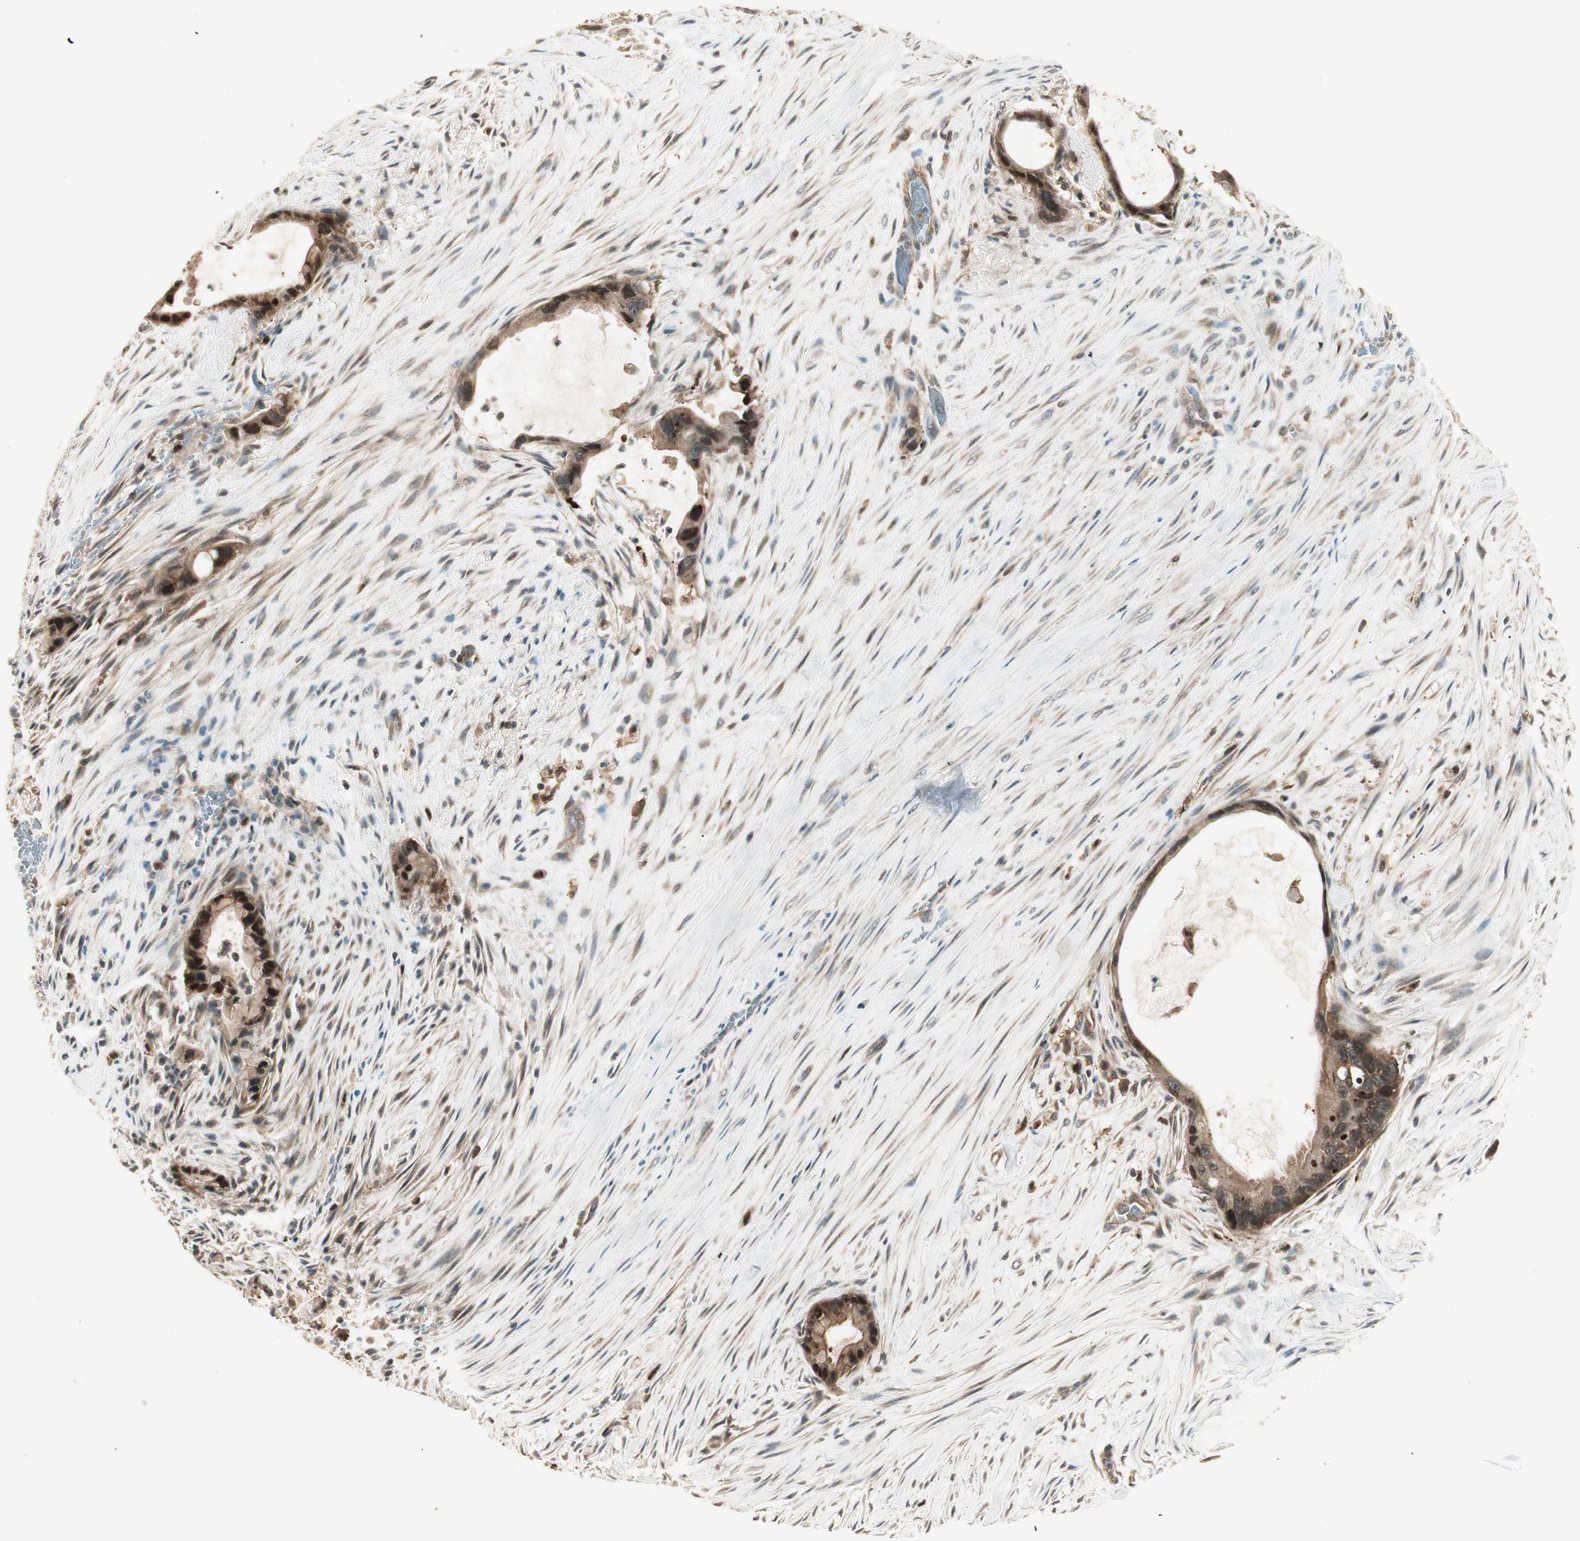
{"staining": {"intensity": "strong", "quantity": ">75%", "location": "cytoplasmic/membranous,nuclear"}, "tissue": "liver cancer", "cell_type": "Tumor cells", "image_type": "cancer", "snomed": [{"axis": "morphology", "description": "Cholangiocarcinoma"}, {"axis": "topography", "description": "Liver"}], "caption": "Approximately >75% of tumor cells in human liver cholangiocarcinoma reveal strong cytoplasmic/membranous and nuclear protein expression as visualized by brown immunohistochemical staining.", "gene": "CNOT4", "patient": {"sex": "female", "age": 55}}